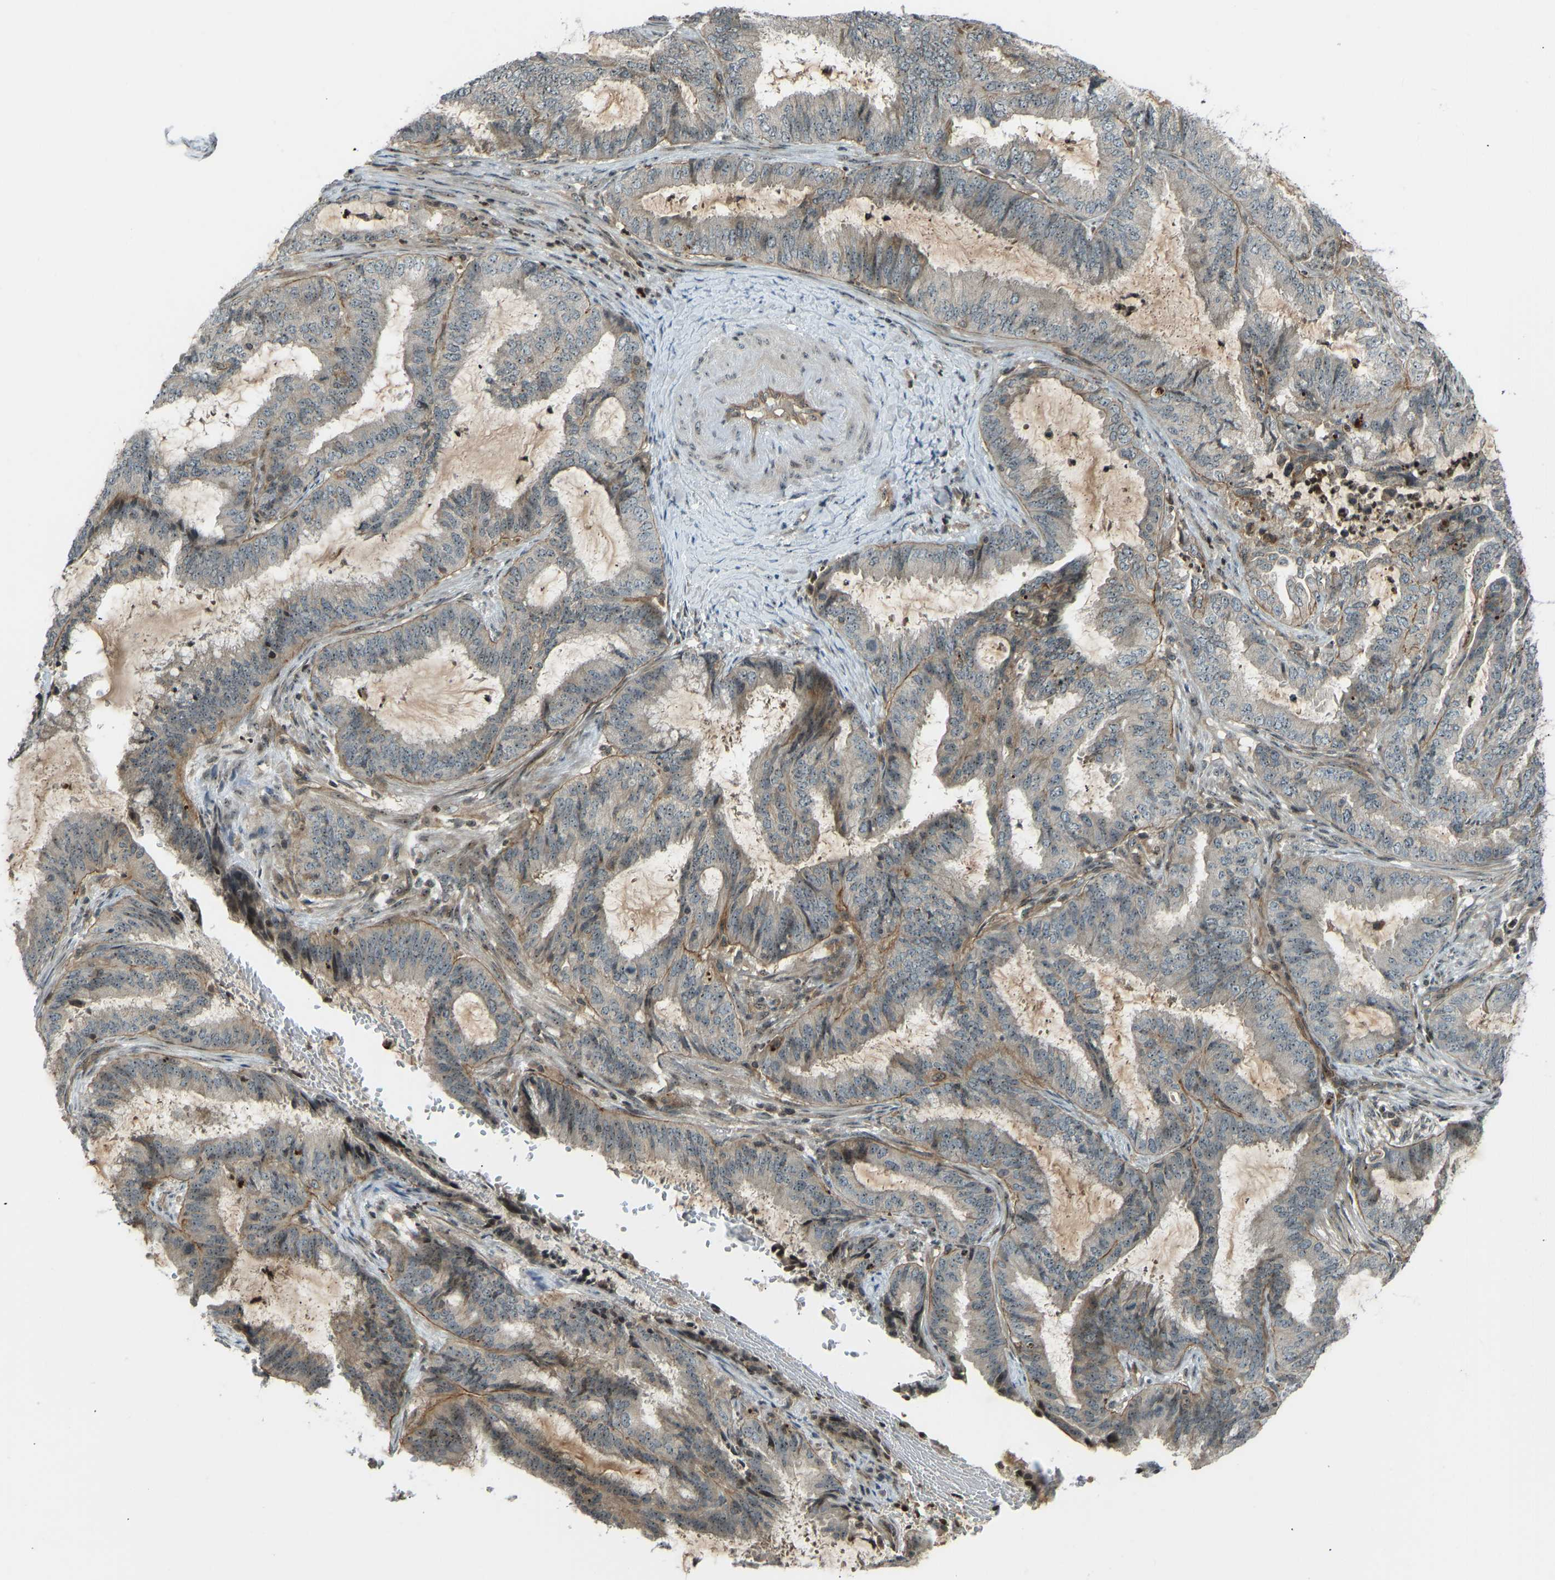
{"staining": {"intensity": "moderate", "quantity": "<25%", "location": "cytoplasmic/membranous"}, "tissue": "endometrial cancer", "cell_type": "Tumor cells", "image_type": "cancer", "snomed": [{"axis": "morphology", "description": "Adenocarcinoma, NOS"}, {"axis": "topography", "description": "Endometrium"}], "caption": "This photomicrograph exhibits IHC staining of human endometrial adenocarcinoma, with low moderate cytoplasmic/membranous staining in approximately <25% of tumor cells.", "gene": "SVOPL", "patient": {"sex": "female", "age": 51}}